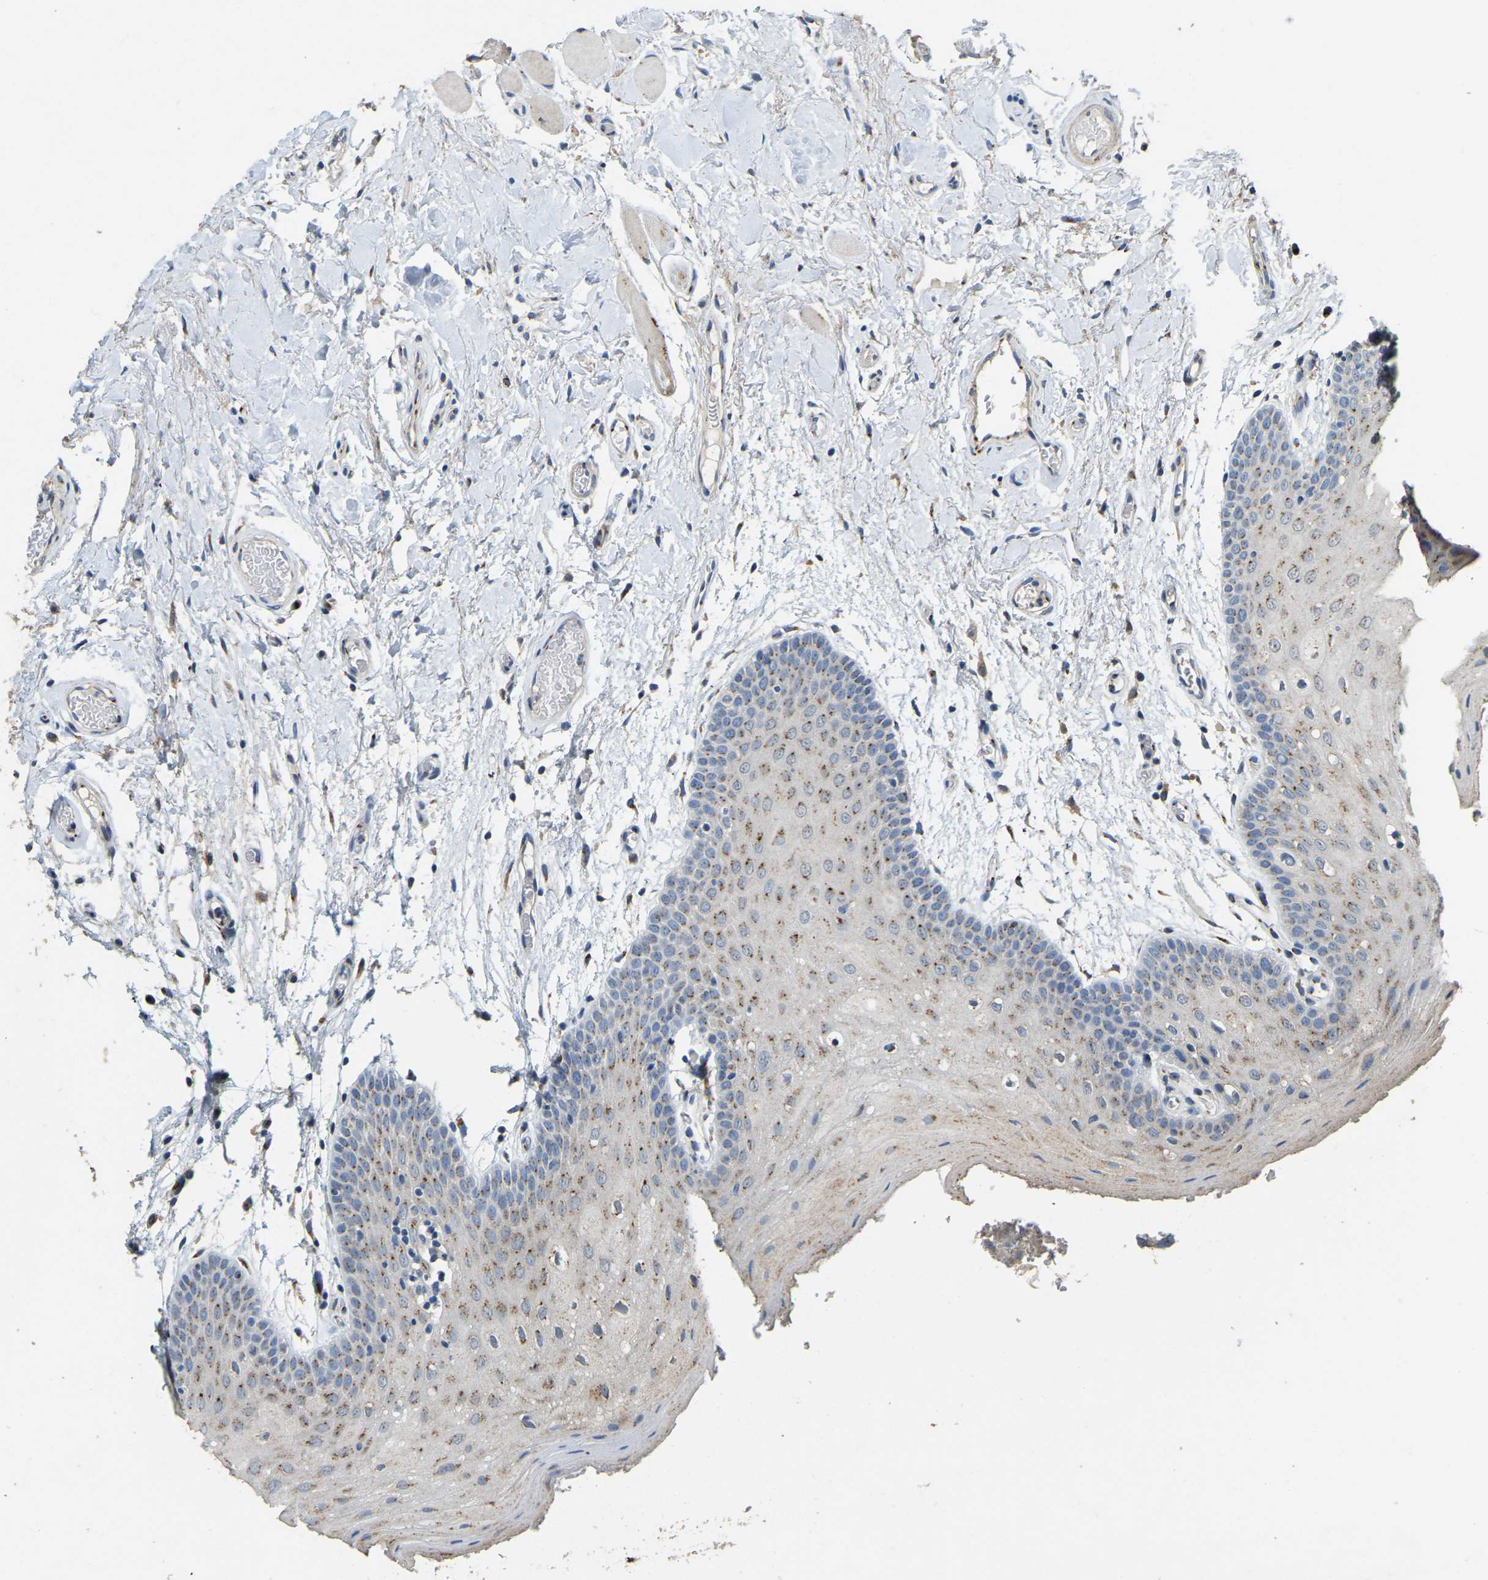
{"staining": {"intensity": "moderate", "quantity": "25%-75%", "location": "cytoplasmic/membranous"}, "tissue": "oral mucosa", "cell_type": "Squamous epithelial cells", "image_type": "normal", "snomed": [{"axis": "morphology", "description": "Normal tissue, NOS"}, {"axis": "morphology", "description": "Squamous cell carcinoma, NOS"}, {"axis": "topography", "description": "Oral tissue"}, {"axis": "topography", "description": "Head-Neck"}], "caption": "The immunohistochemical stain labels moderate cytoplasmic/membranous expression in squamous epithelial cells of normal oral mucosa. The staining was performed using DAB (3,3'-diaminobenzidine), with brown indicating positive protein expression. Nuclei are stained blue with hematoxylin.", "gene": "FAM174A", "patient": {"sex": "male", "age": 71}}